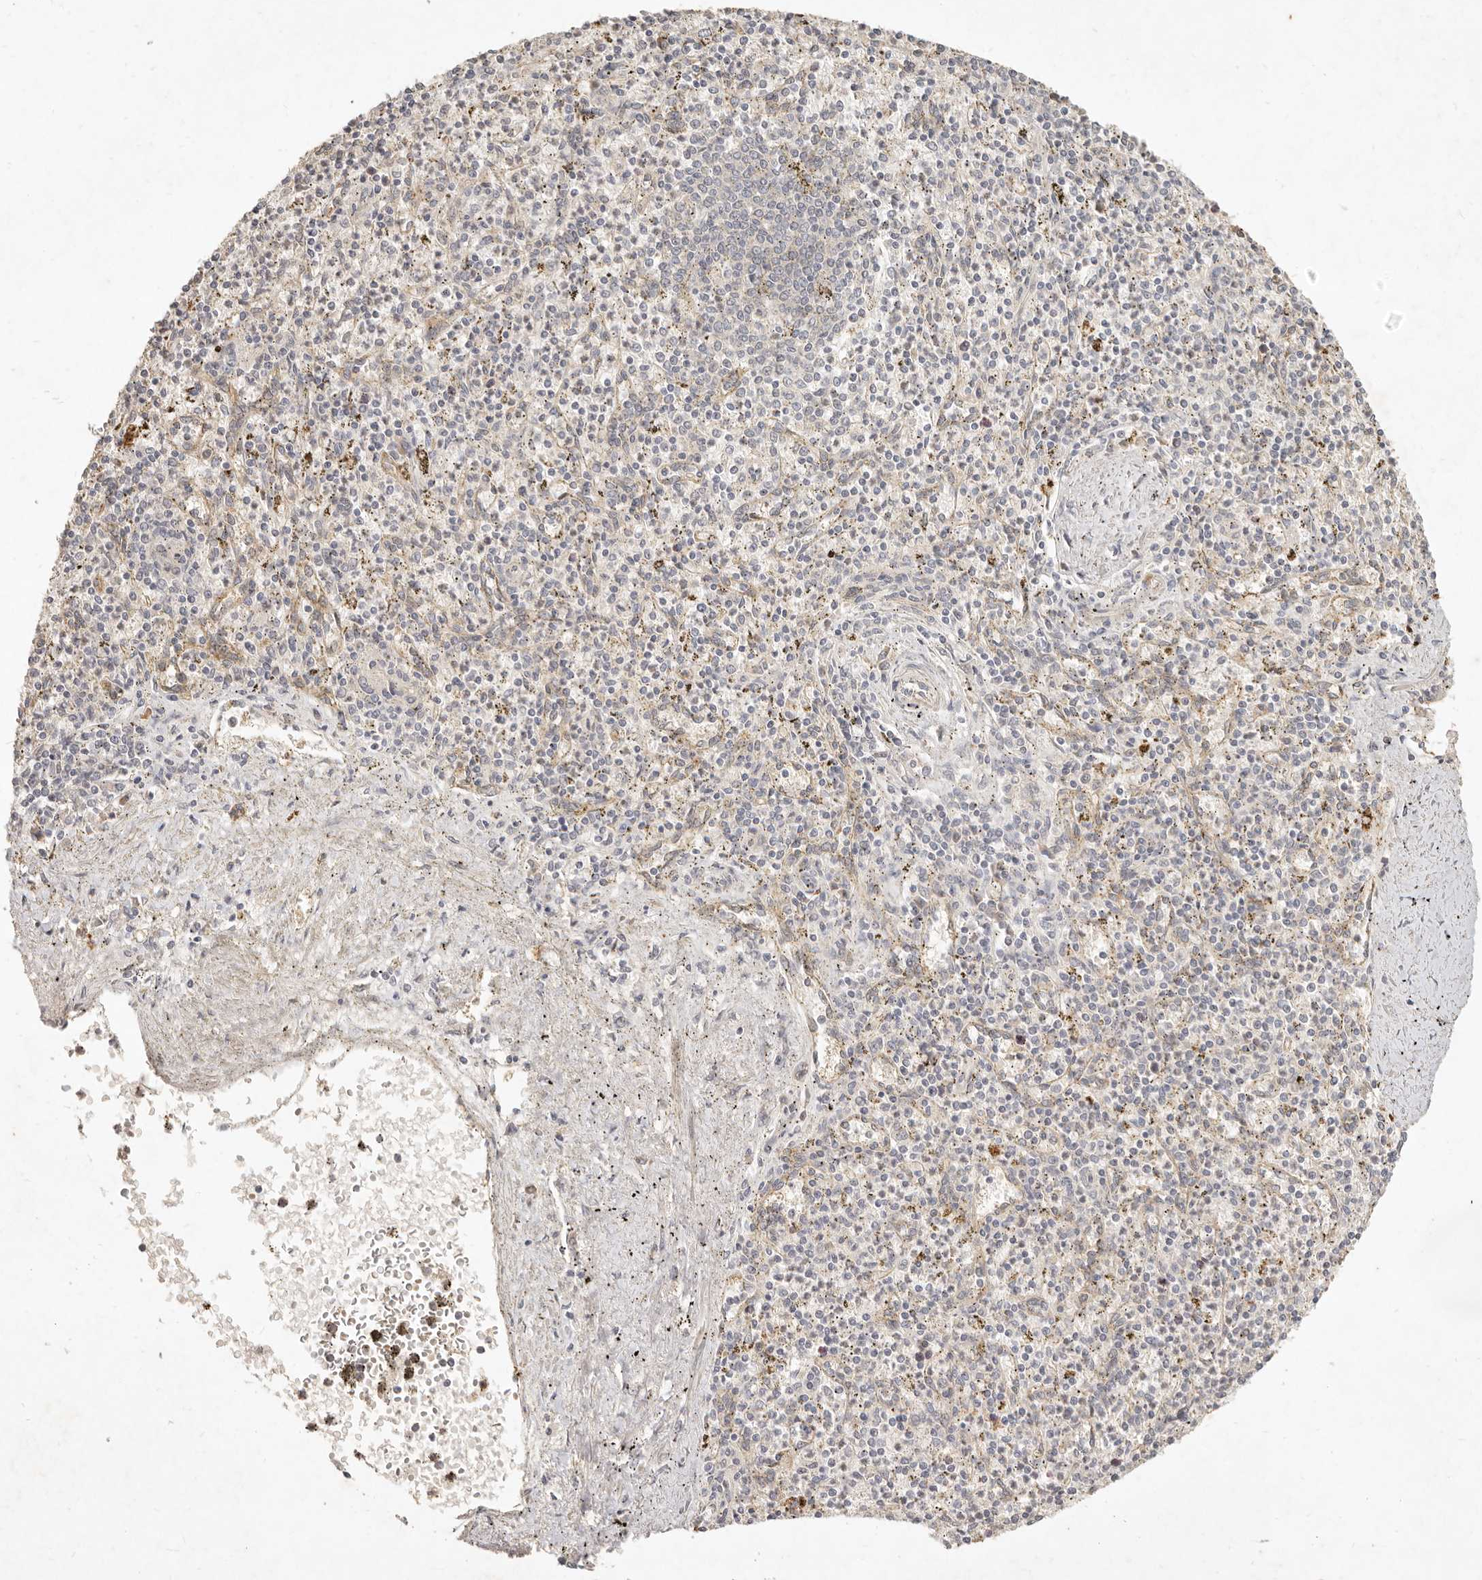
{"staining": {"intensity": "negative", "quantity": "none", "location": "none"}, "tissue": "spleen", "cell_type": "Cells in red pulp", "image_type": "normal", "snomed": [{"axis": "morphology", "description": "Normal tissue, NOS"}, {"axis": "topography", "description": "Spleen"}], "caption": "High power microscopy micrograph of an IHC photomicrograph of benign spleen, revealing no significant staining in cells in red pulp. Brightfield microscopy of immunohistochemistry (IHC) stained with DAB (3,3'-diaminobenzidine) (brown) and hematoxylin (blue), captured at high magnification.", "gene": "UBXN11", "patient": {"sex": "male", "age": 72}}